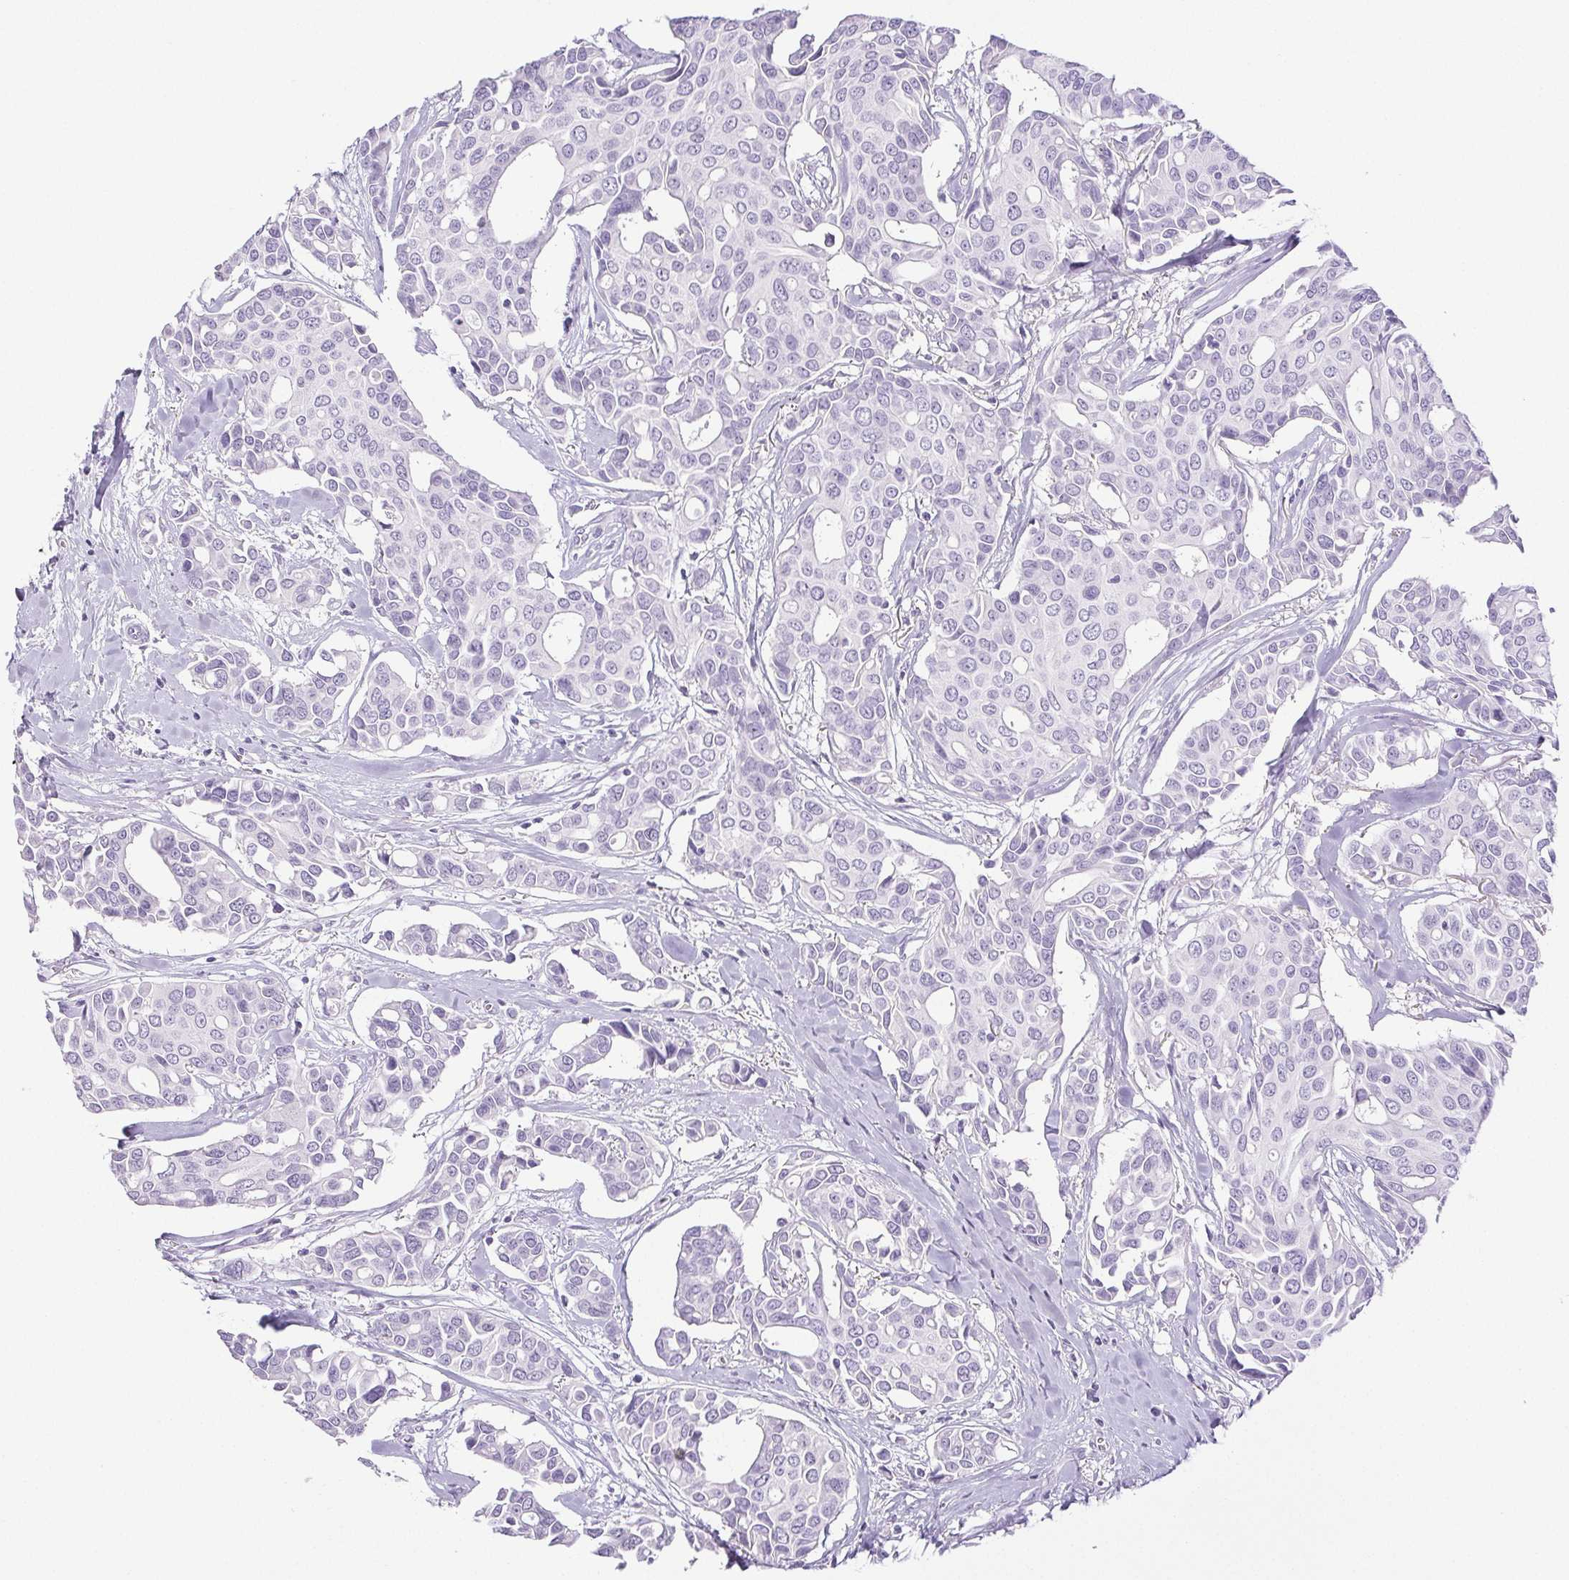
{"staining": {"intensity": "negative", "quantity": "none", "location": "none"}, "tissue": "breast cancer", "cell_type": "Tumor cells", "image_type": "cancer", "snomed": [{"axis": "morphology", "description": "Duct carcinoma"}, {"axis": "topography", "description": "Breast"}], "caption": "Immunohistochemical staining of human intraductal carcinoma (breast) exhibits no significant positivity in tumor cells. Brightfield microscopy of IHC stained with DAB (3,3'-diaminobenzidine) (brown) and hematoxylin (blue), captured at high magnification.", "gene": "HLA-G", "patient": {"sex": "female", "age": 54}}